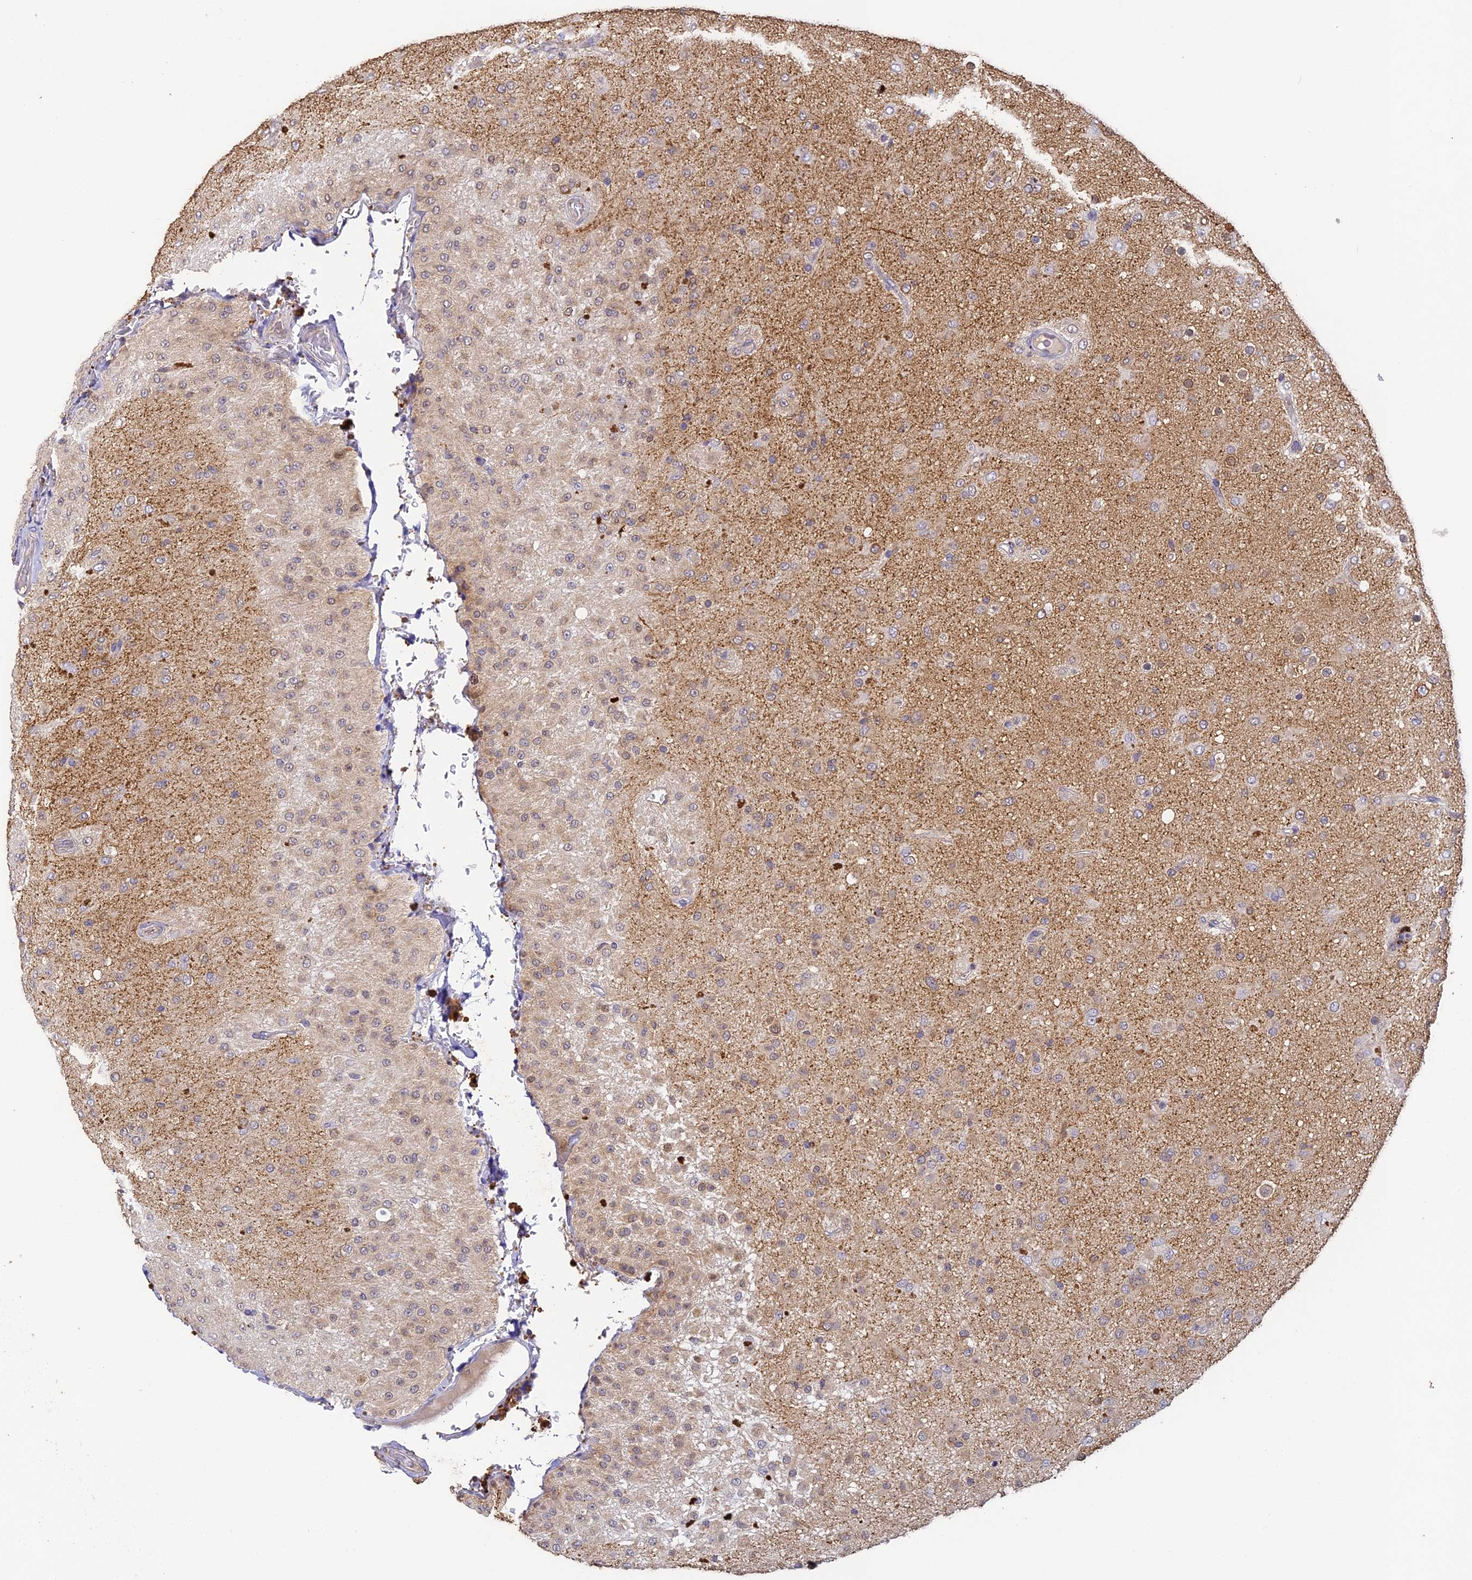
{"staining": {"intensity": "negative", "quantity": "none", "location": "none"}, "tissue": "glioma", "cell_type": "Tumor cells", "image_type": "cancer", "snomed": [{"axis": "morphology", "description": "Glioma, malignant, Low grade"}, {"axis": "topography", "description": "Brain"}], "caption": "IHC histopathology image of human glioma stained for a protein (brown), which displays no expression in tumor cells. Nuclei are stained in blue.", "gene": "YAE1", "patient": {"sex": "male", "age": 65}}